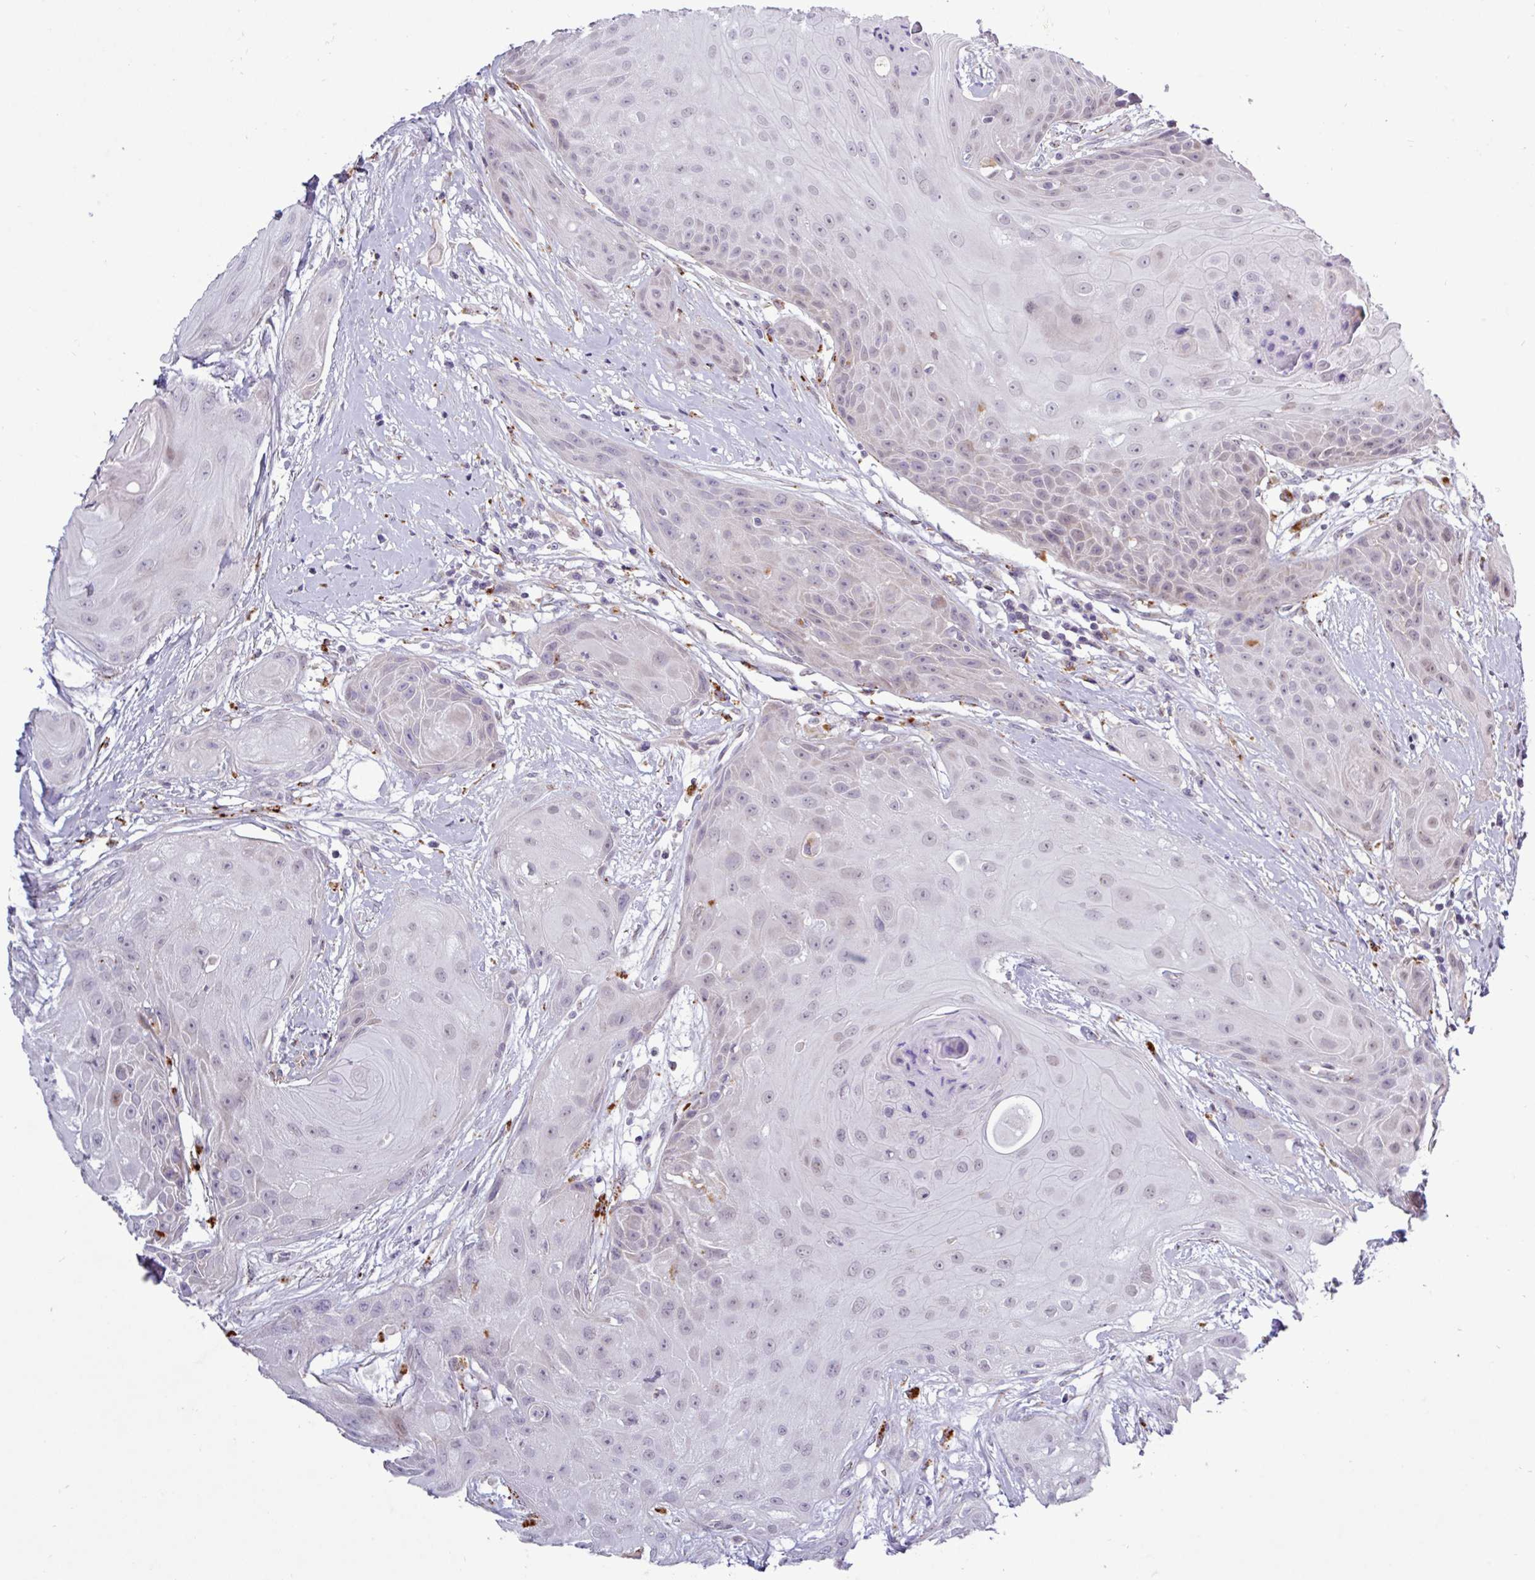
{"staining": {"intensity": "negative", "quantity": "none", "location": "none"}, "tissue": "head and neck cancer", "cell_type": "Tumor cells", "image_type": "cancer", "snomed": [{"axis": "morphology", "description": "Squamous cell carcinoma, NOS"}, {"axis": "topography", "description": "Head-Neck"}], "caption": "Tumor cells are negative for brown protein staining in head and neck cancer. (Brightfield microscopy of DAB IHC at high magnification).", "gene": "AMIGO2", "patient": {"sex": "female", "age": 73}}